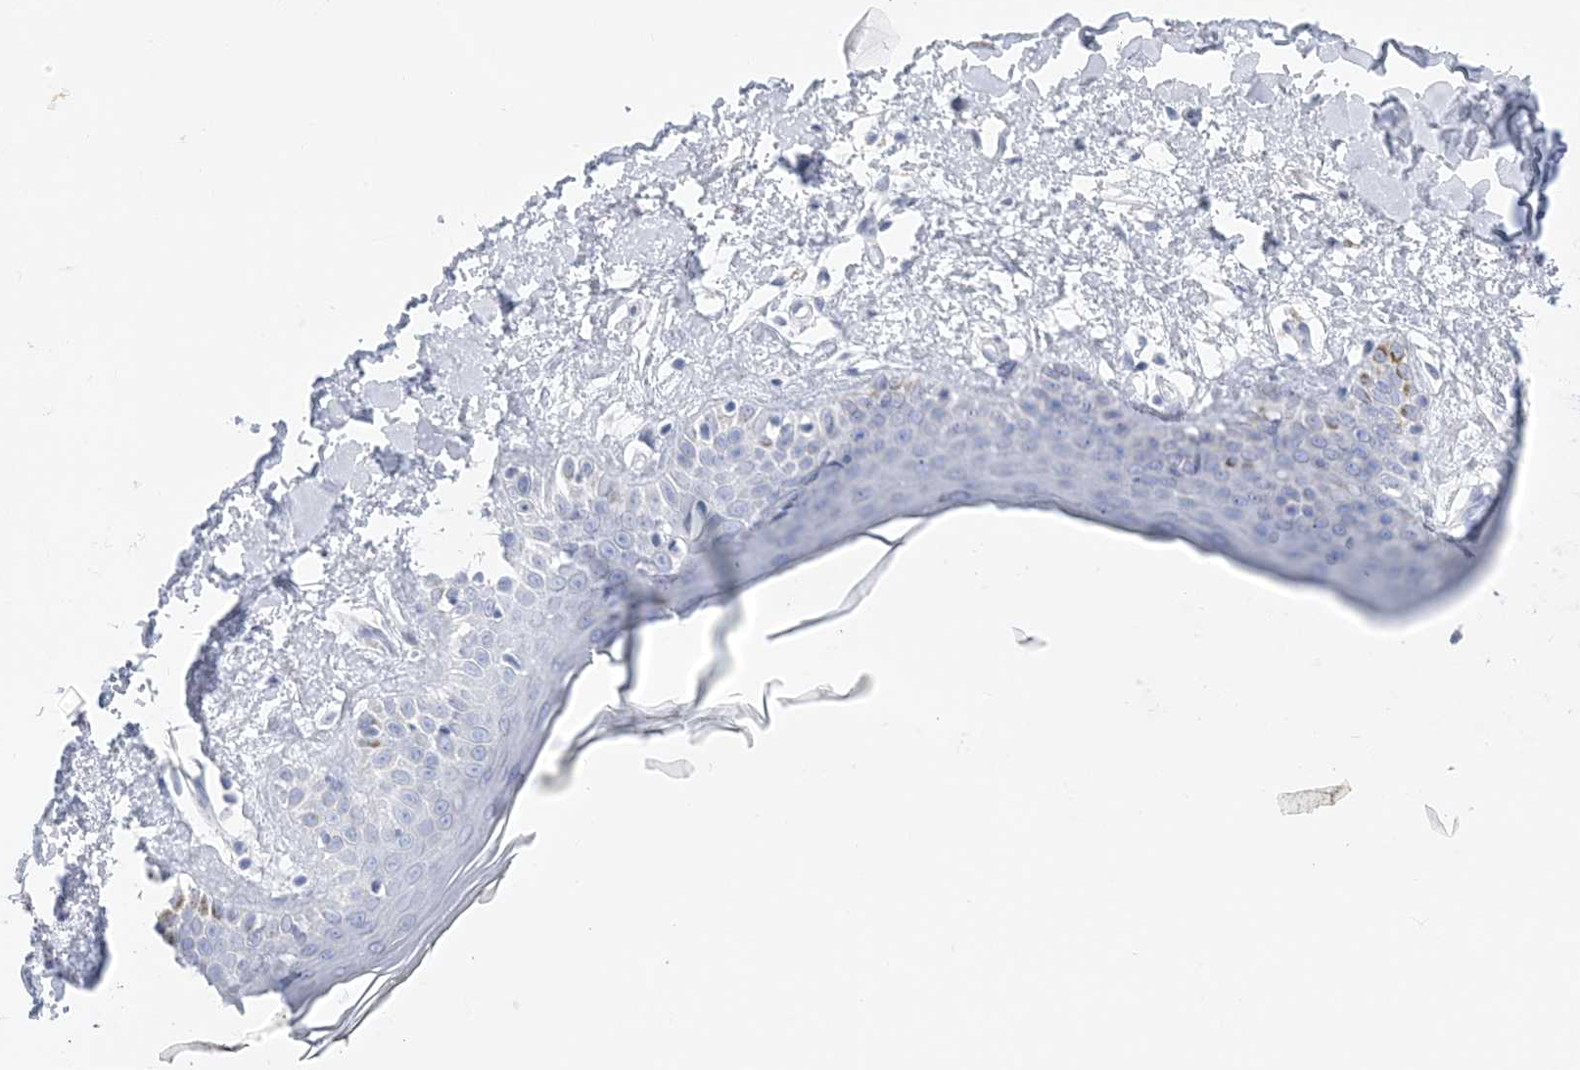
{"staining": {"intensity": "negative", "quantity": "none", "location": "none"}, "tissue": "skin", "cell_type": "Fibroblasts", "image_type": "normal", "snomed": [{"axis": "morphology", "description": "Normal tissue, NOS"}, {"axis": "topography", "description": "Skin"}], "caption": "Immunohistochemical staining of benign skin demonstrates no significant expression in fibroblasts.", "gene": "SH3YL1", "patient": {"sex": "female", "age": 64}}